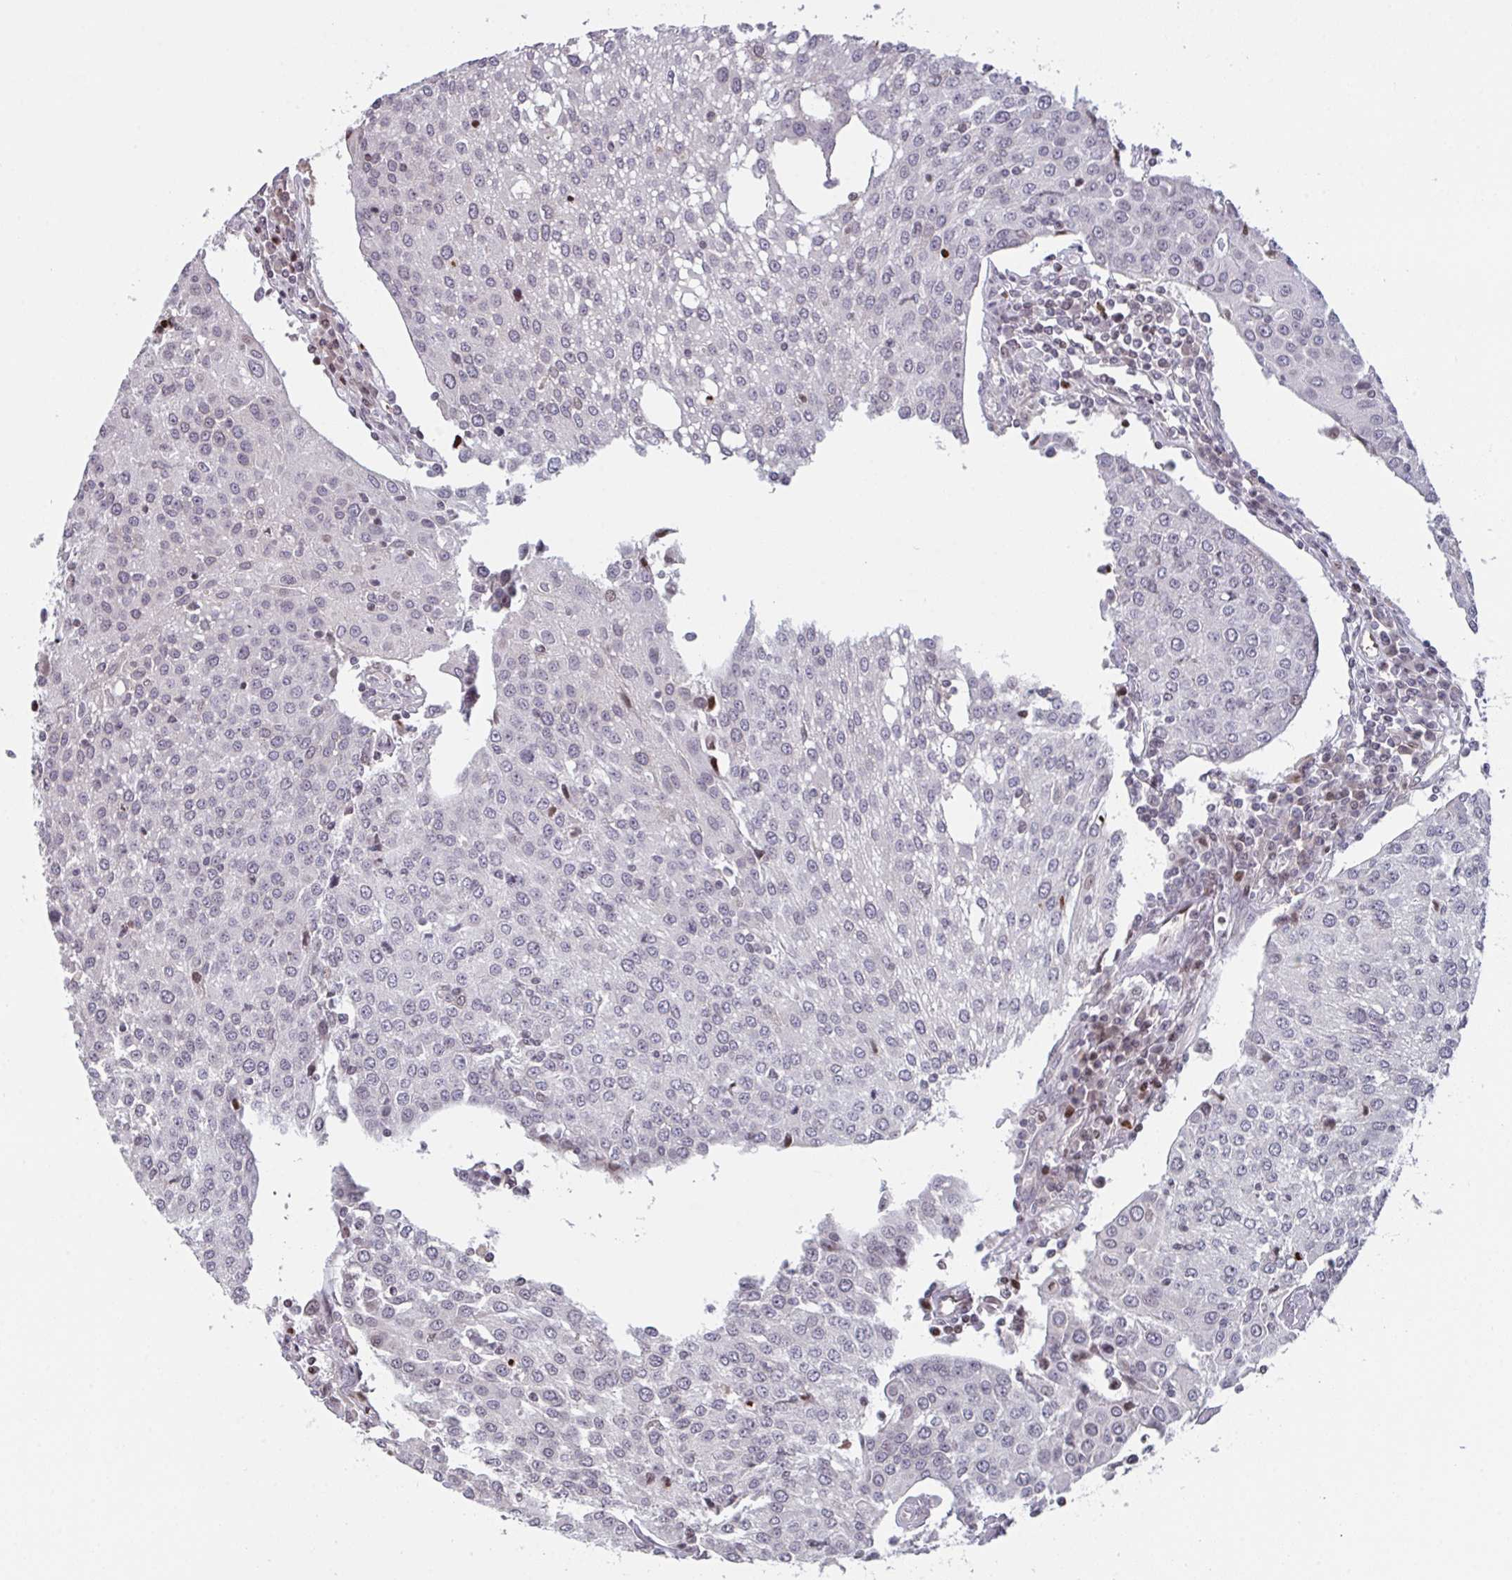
{"staining": {"intensity": "weak", "quantity": "<25%", "location": "nuclear"}, "tissue": "urothelial cancer", "cell_type": "Tumor cells", "image_type": "cancer", "snomed": [{"axis": "morphology", "description": "Urothelial carcinoma, High grade"}, {"axis": "topography", "description": "Urinary bladder"}], "caption": "This micrograph is of high-grade urothelial carcinoma stained with IHC to label a protein in brown with the nuclei are counter-stained blue. There is no expression in tumor cells. (Brightfield microscopy of DAB immunohistochemistry at high magnification).", "gene": "PCDHB8", "patient": {"sex": "female", "age": 85}}